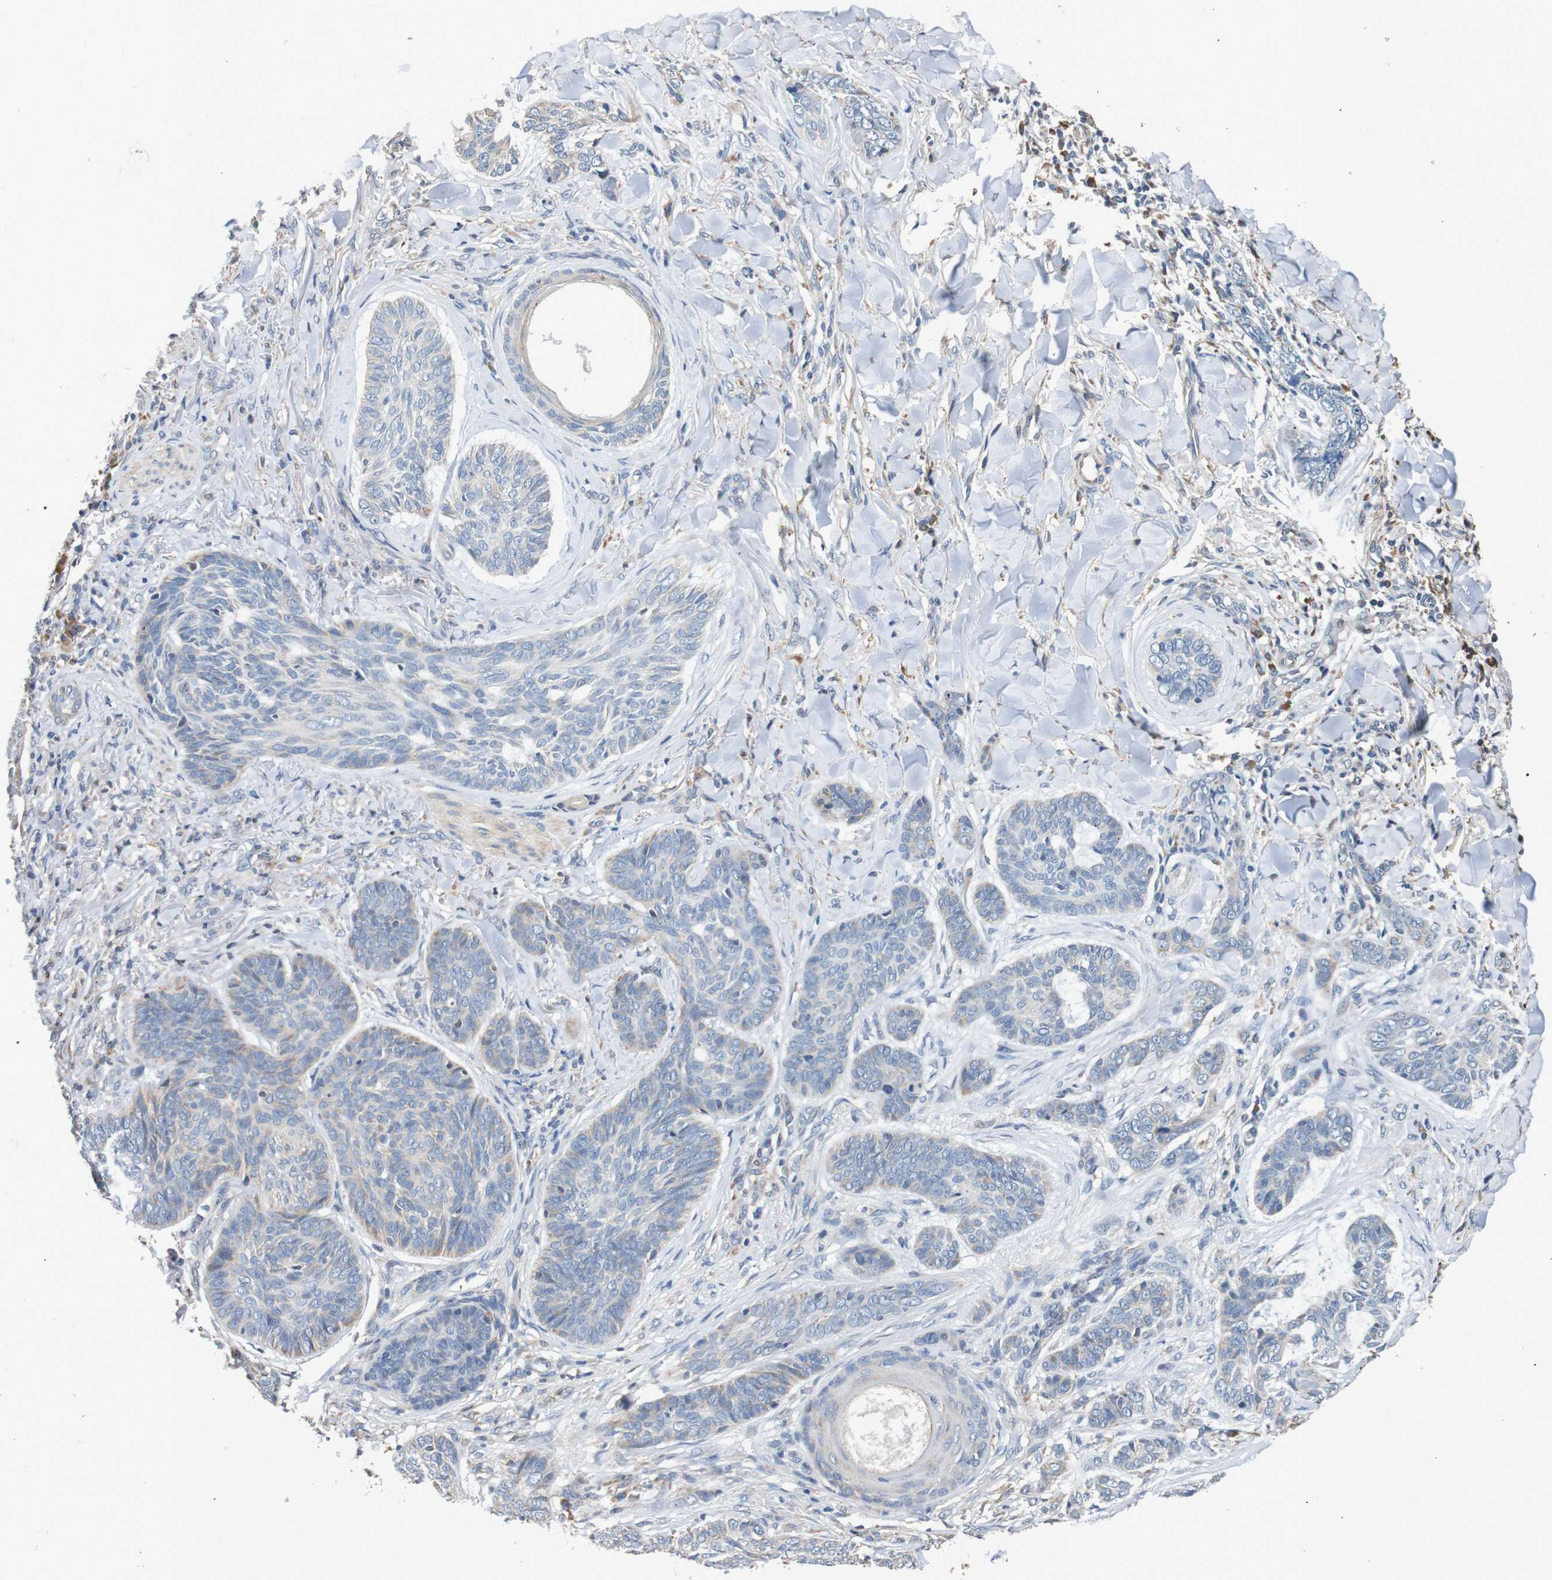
{"staining": {"intensity": "weak", "quantity": "<25%", "location": "cytoplasmic/membranous"}, "tissue": "skin cancer", "cell_type": "Tumor cells", "image_type": "cancer", "snomed": [{"axis": "morphology", "description": "Basal cell carcinoma"}, {"axis": "topography", "description": "Skin"}], "caption": "Protein analysis of skin cancer displays no significant staining in tumor cells.", "gene": "FIBP", "patient": {"sex": "male", "age": 43}}